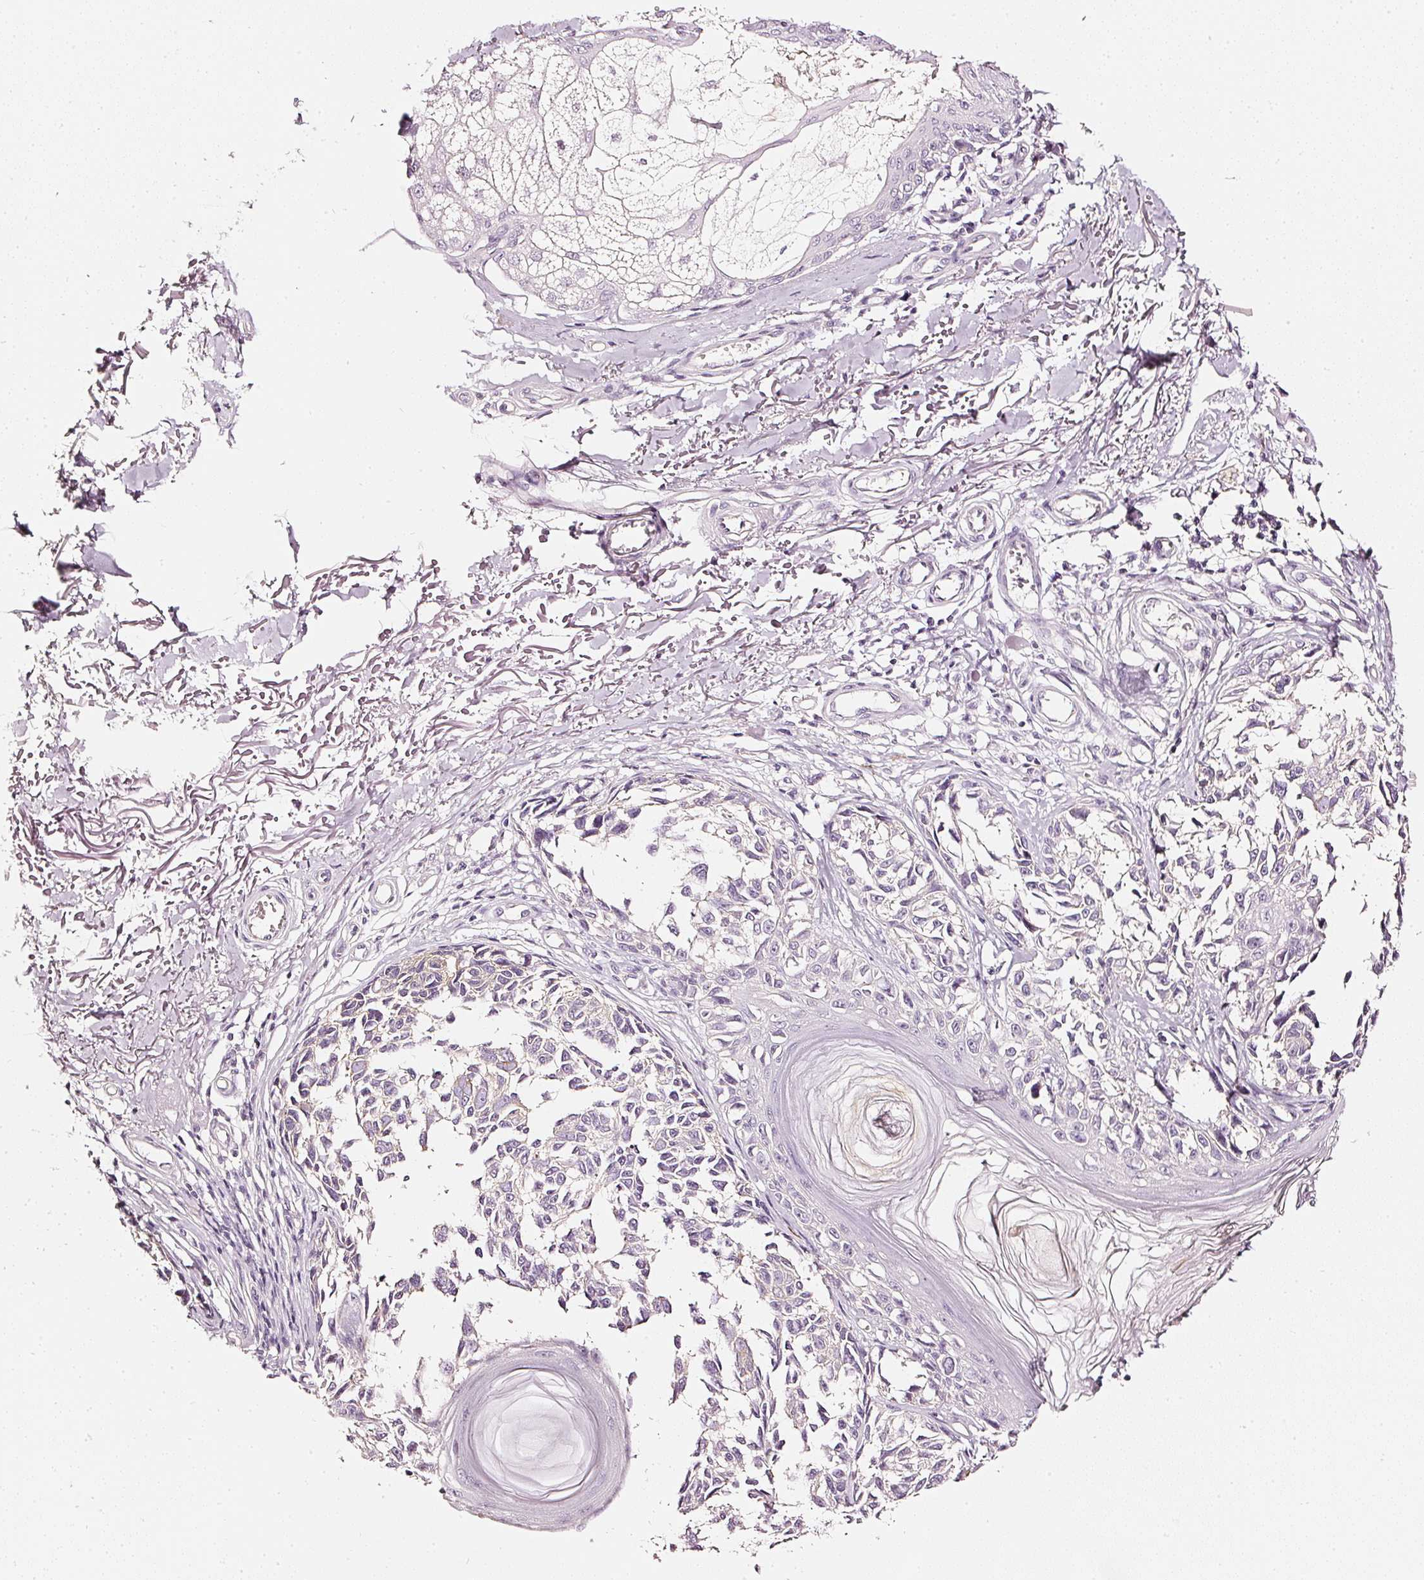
{"staining": {"intensity": "negative", "quantity": "none", "location": "none"}, "tissue": "melanoma", "cell_type": "Tumor cells", "image_type": "cancer", "snomed": [{"axis": "morphology", "description": "Malignant melanoma, NOS"}, {"axis": "topography", "description": "Skin"}], "caption": "An immunohistochemistry image of melanoma is shown. There is no staining in tumor cells of melanoma.", "gene": "CNP", "patient": {"sex": "male", "age": 73}}